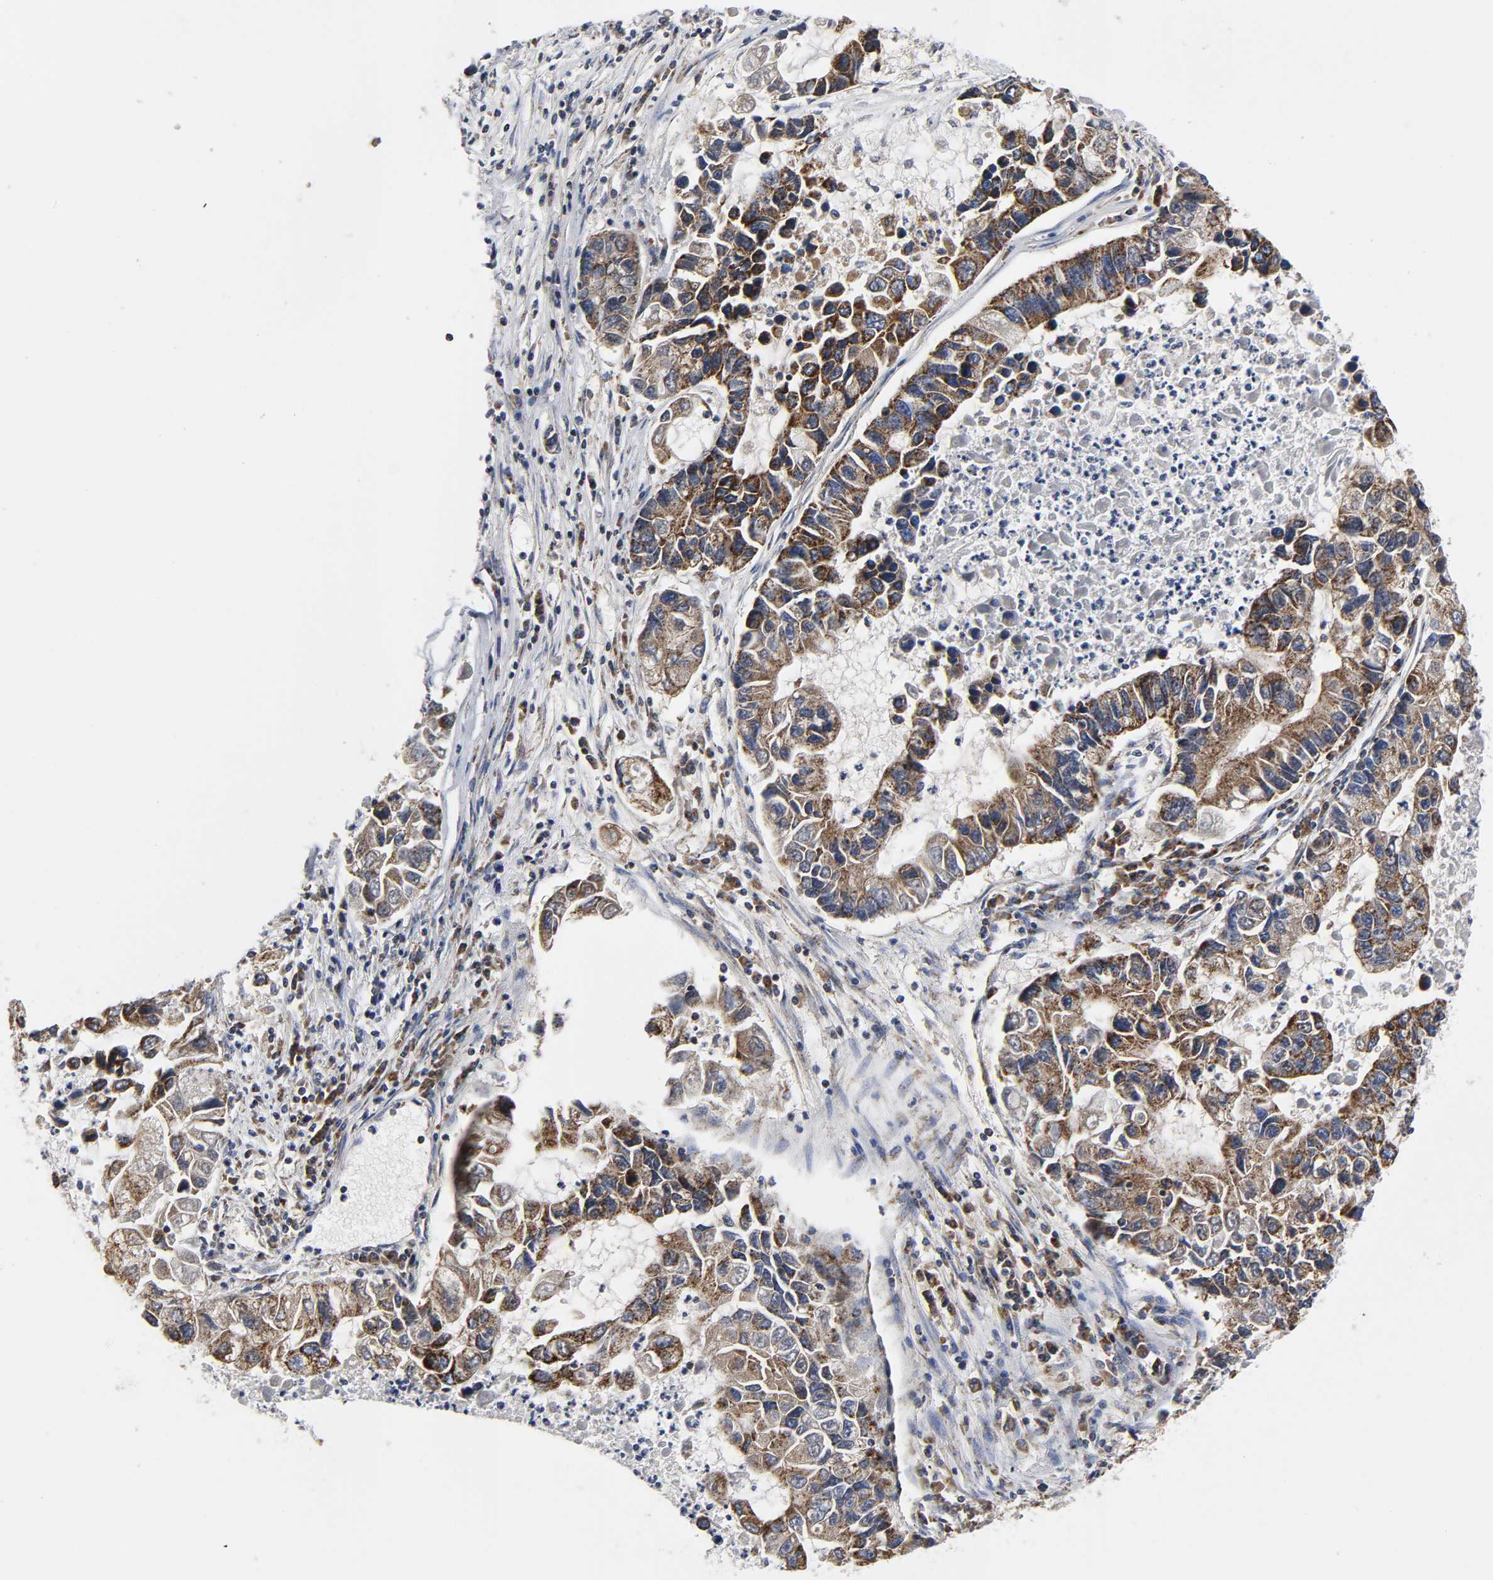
{"staining": {"intensity": "strong", "quantity": ">75%", "location": "cytoplasmic/membranous"}, "tissue": "lung cancer", "cell_type": "Tumor cells", "image_type": "cancer", "snomed": [{"axis": "morphology", "description": "Adenocarcinoma, NOS"}, {"axis": "topography", "description": "Lung"}], "caption": "Lung cancer tissue reveals strong cytoplasmic/membranous expression in approximately >75% of tumor cells Nuclei are stained in blue.", "gene": "AOPEP", "patient": {"sex": "female", "age": 51}}